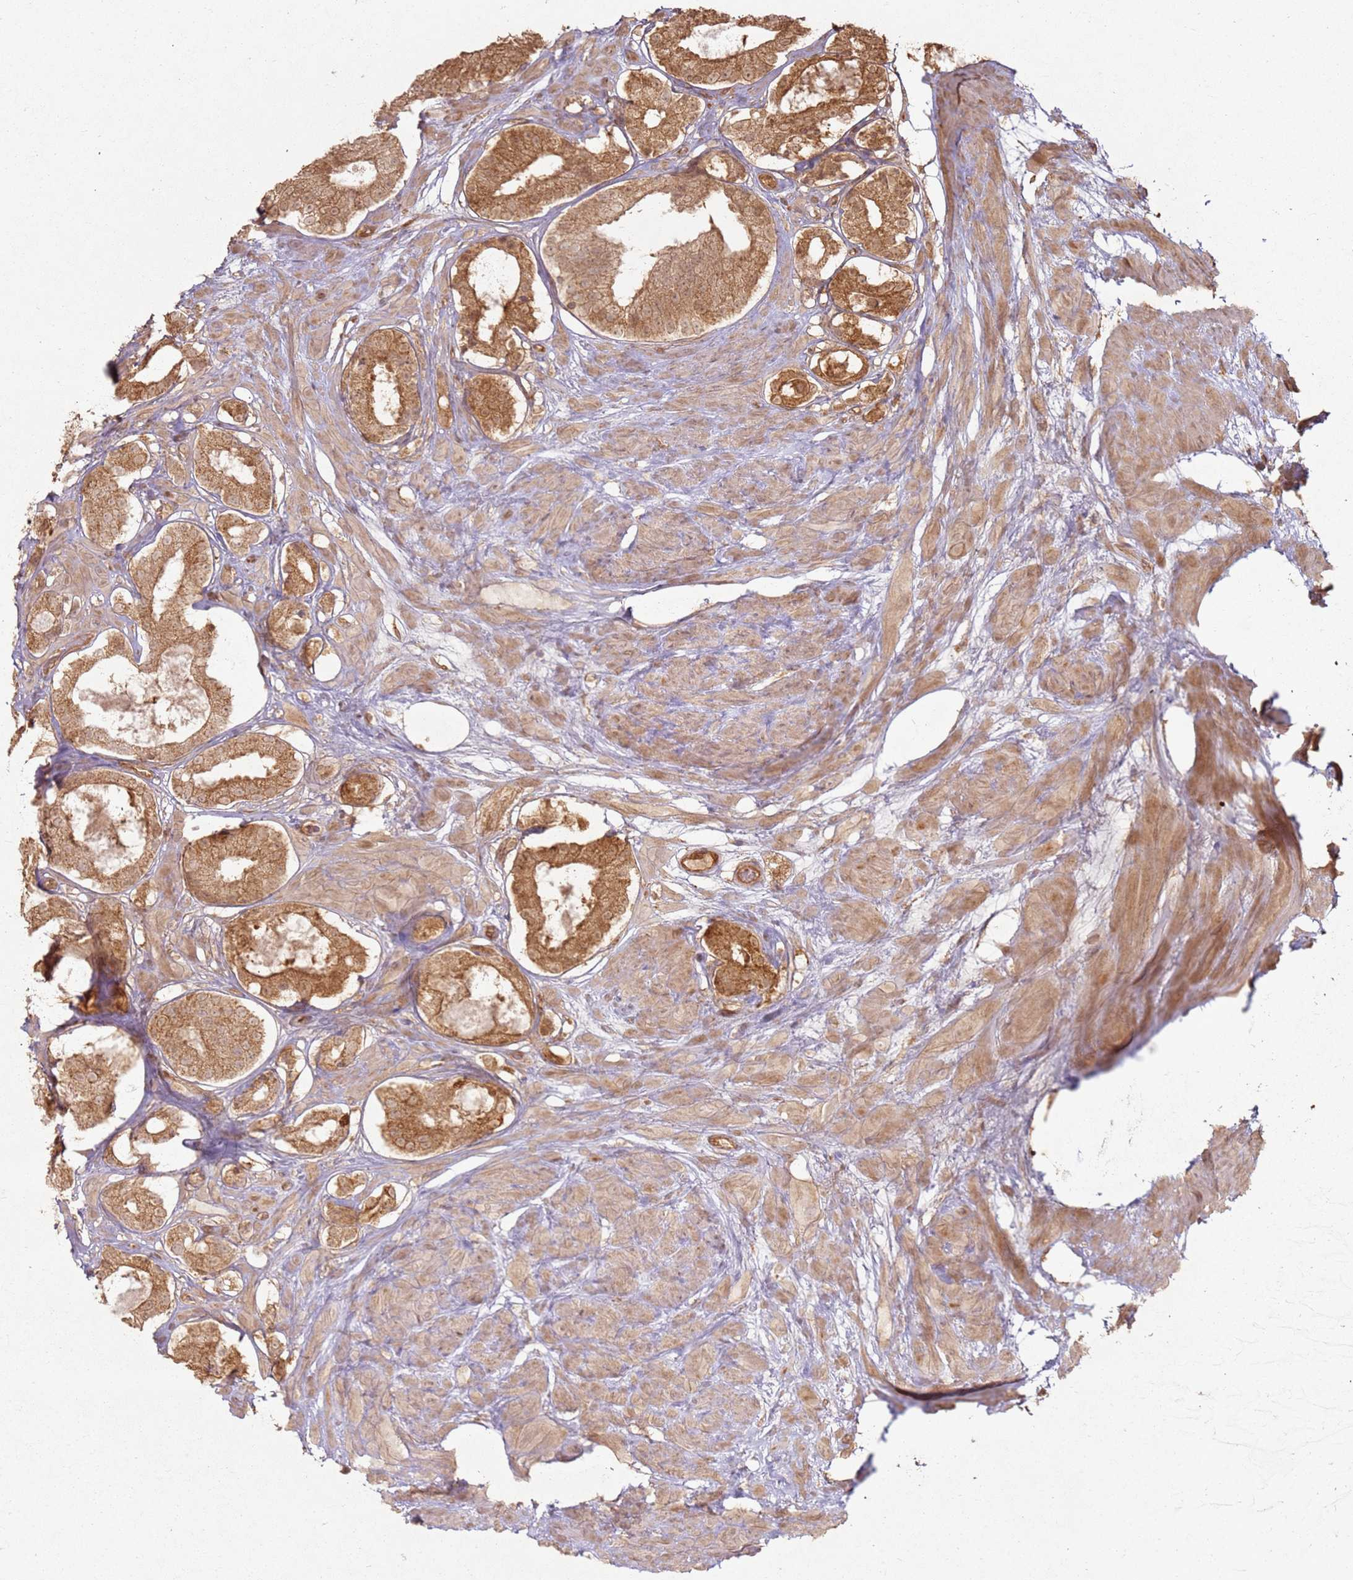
{"staining": {"intensity": "moderate", "quantity": ">75%", "location": "cytoplasmic/membranous"}, "tissue": "prostate cancer", "cell_type": "Tumor cells", "image_type": "cancer", "snomed": [{"axis": "morphology", "description": "Adenocarcinoma, High grade"}, {"axis": "topography", "description": "Prostate"}], "caption": "Prostate cancer (high-grade adenocarcinoma) stained for a protein demonstrates moderate cytoplasmic/membranous positivity in tumor cells. The staining was performed using DAB to visualize the protein expression in brown, while the nuclei were stained in blue with hematoxylin (Magnification: 20x).", "gene": "ZNF776", "patient": {"sex": "male", "age": 65}}